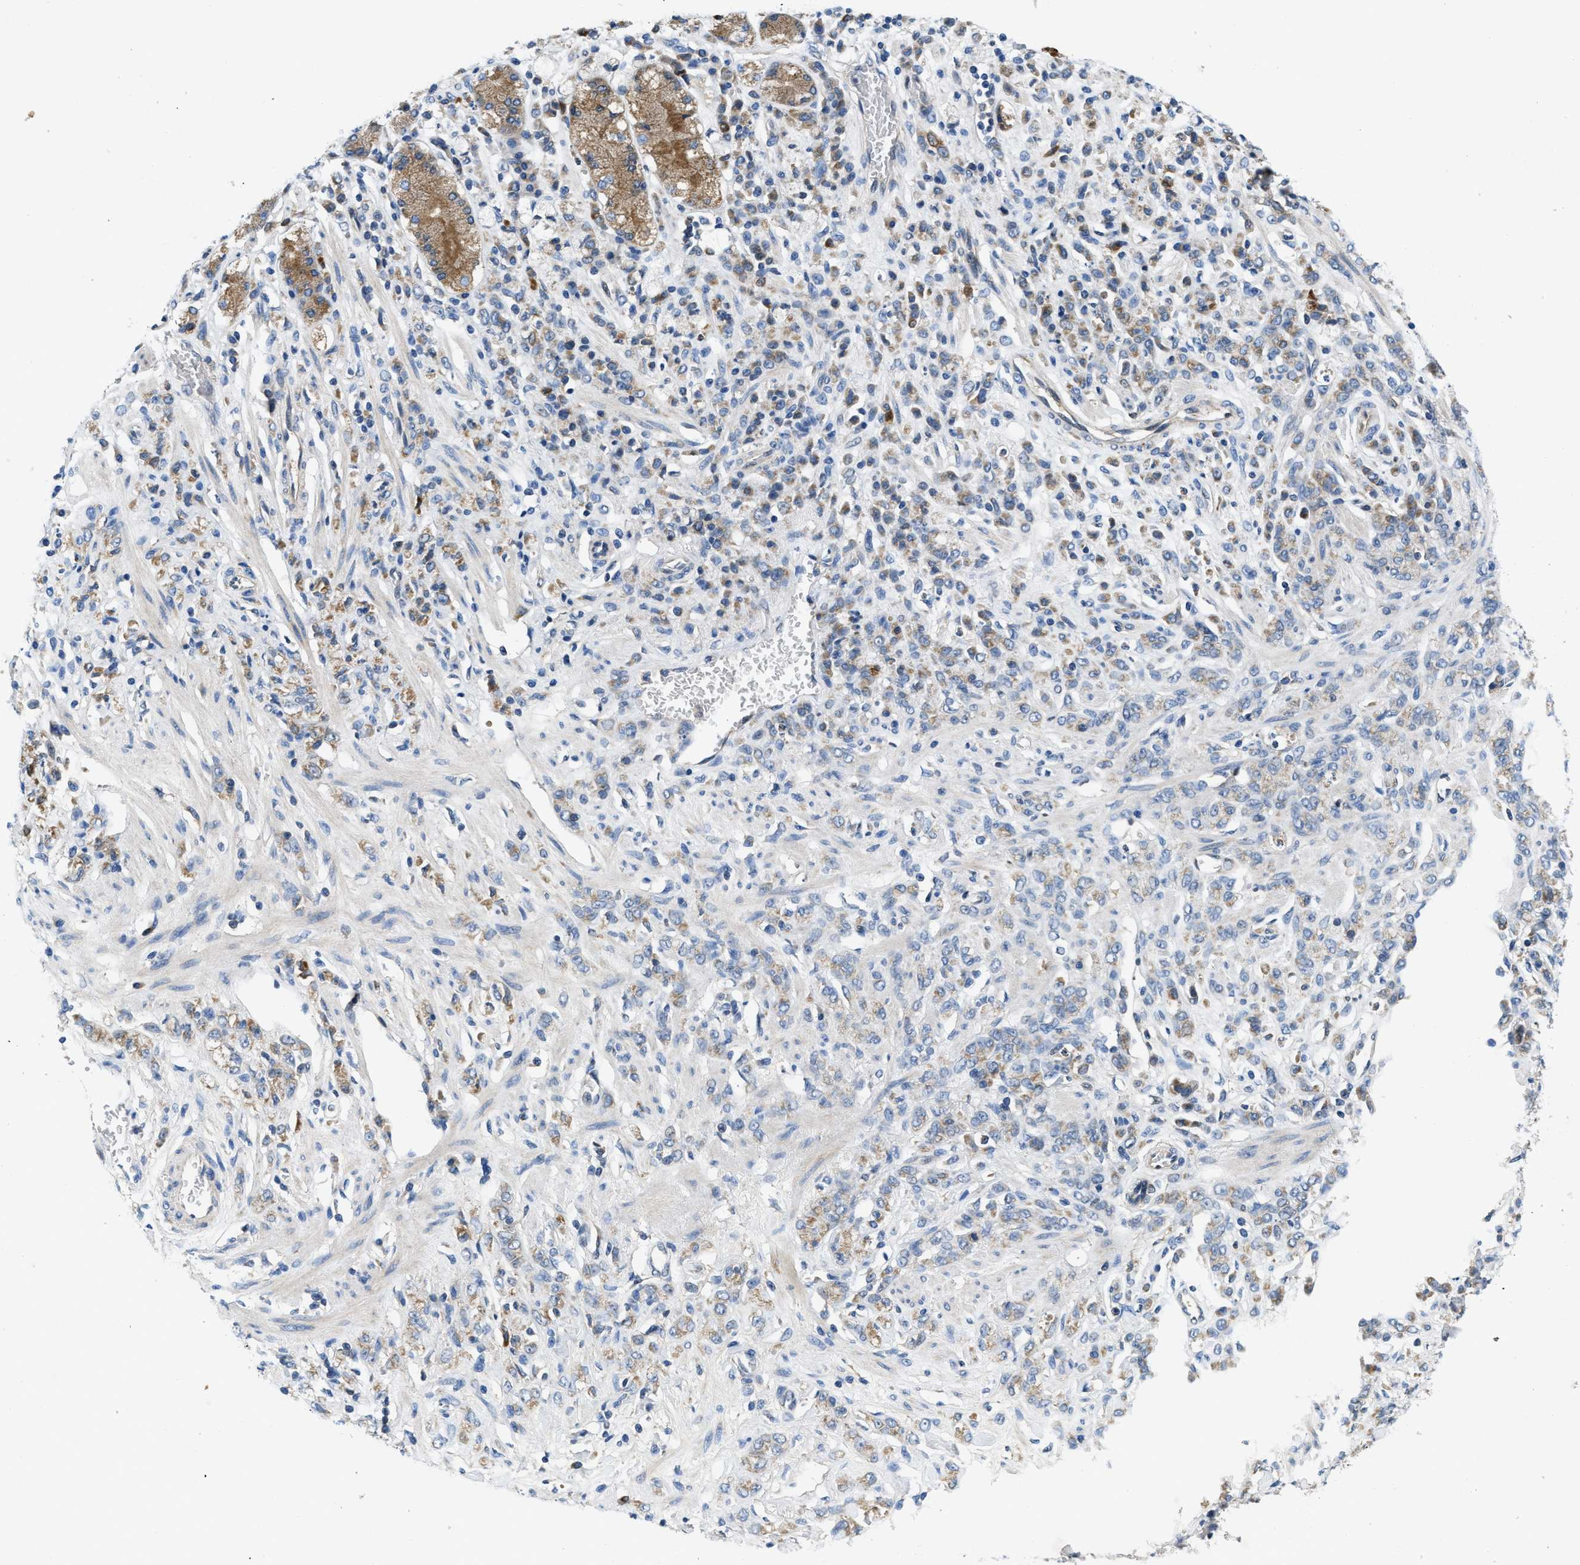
{"staining": {"intensity": "moderate", "quantity": "25%-75%", "location": "cytoplasmic/membranous"}, "tissue": "stomach cancer", "cell_type": "Tumor cells", "image_type": "cancer", "snomed": [{"axis": "morphology", "description": "Normal tissue, NOS"}, {"axis": "morphology", "description": "Adenocarcinoma, NOS"}, {"axis": "topography", "description": "Stomach"}], "caption": "Protein expression analysis of stomach cancer reveals moderate cytoplasmic/membranous positivity in approximately 25%-75% of tumor cells.", "gene": "PNKD", "patient": {"sex": "male", "age": 82}}